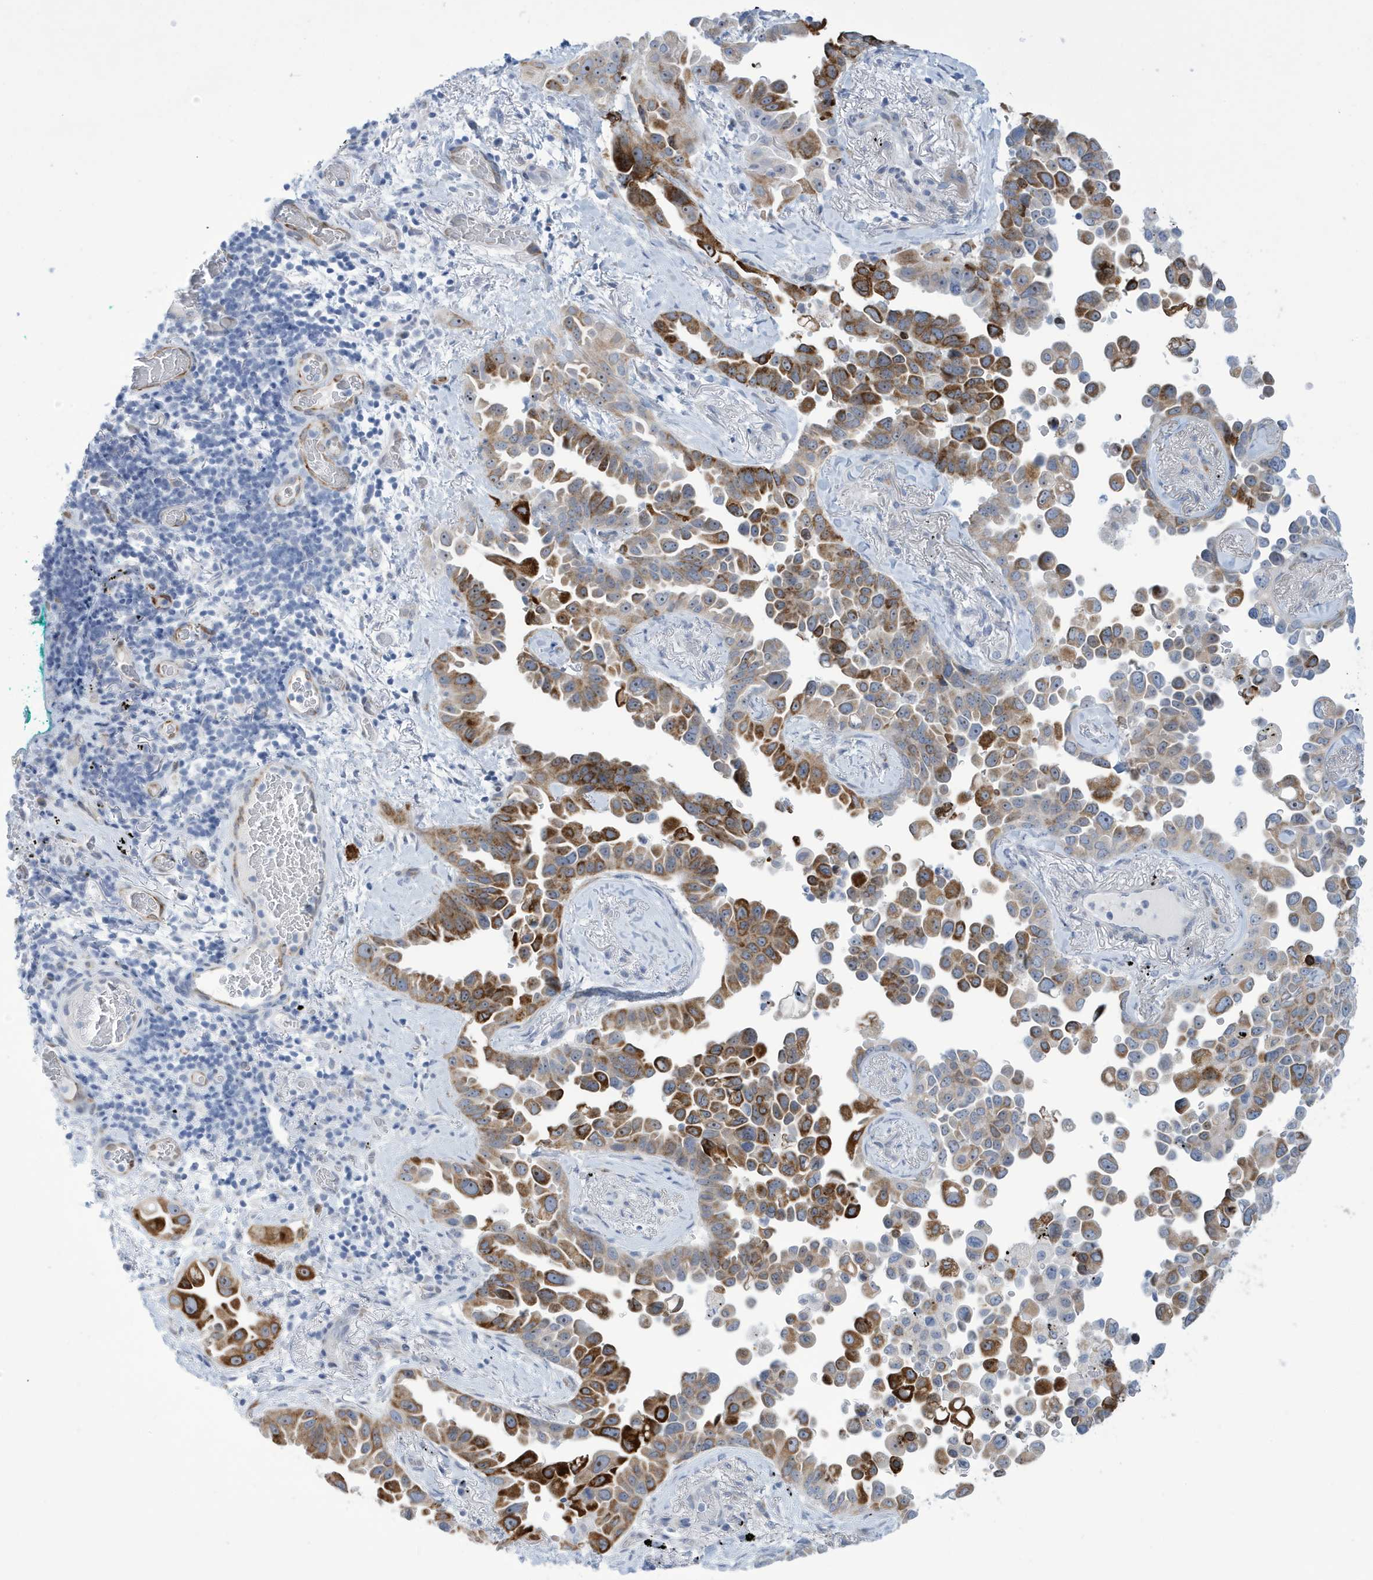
{"staining": {"intensity": "strong", "quantity": "25%-75%", "location": "cytoplasmic/membranous"}, "tissue": "lung cancer", "cell_type": "Tumor cells", "image_type": "cancer", "snomed": [{"axis": "morphology", "description": "Adenocarcinoma, NOS"}, {"axis": "topography", "description": "Lung"}], "caption": "Brown immunohistochemical staining in human lung adenocarcinoma reveals strong cytoplasmic/membranous expression in approximately 25%-75% of tumor cells.", "gene": "SEMA3F", "patient": {"sex": "female", "age": 67}}